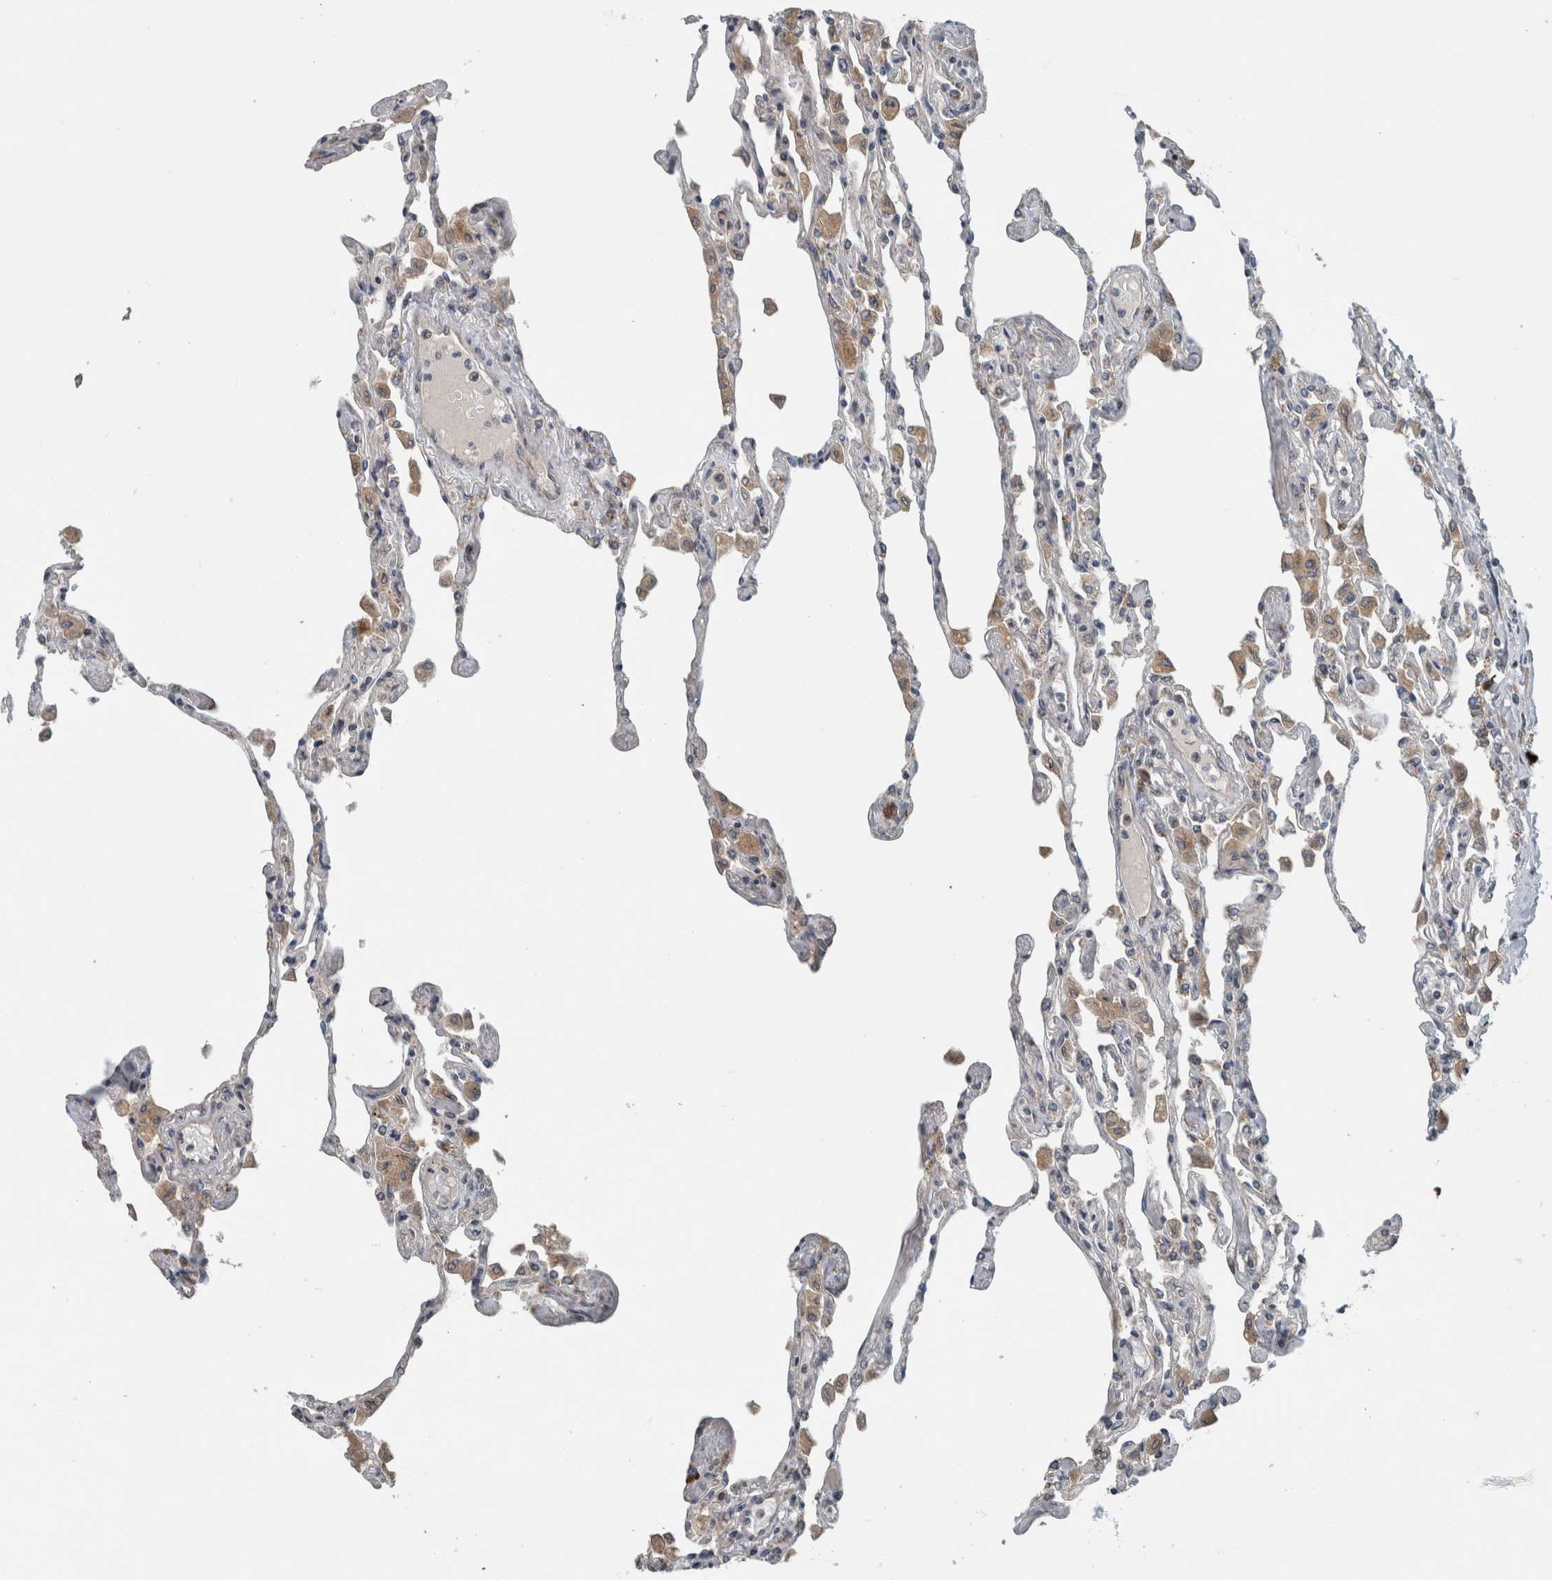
{"staining": {"intensity": "weak", "quantity": "25%-75%", "location": "cytoplasmic/membranous"}, "tissue": "lung", "cell_type": "Alveolar cells", "image_type": "normal", "snomed": [{"axis": "morphology", "description": "Normal tissue, NOS"}, {"axis": "topography", "description": "Bronchus"}, {"axis": "topography", "description": "Lung"}], "caption": "Protein analysis of benign lung reveals weak cytoplasmic/membranous expression in approximately 25%-75% of alveolar cells. Using DAB (brown) and hematoxylin (blue) stains, captured at high magnification using brightfield microscopy.", "gene": "GBA2", "patient": {"sex": "female", "age": 49}}